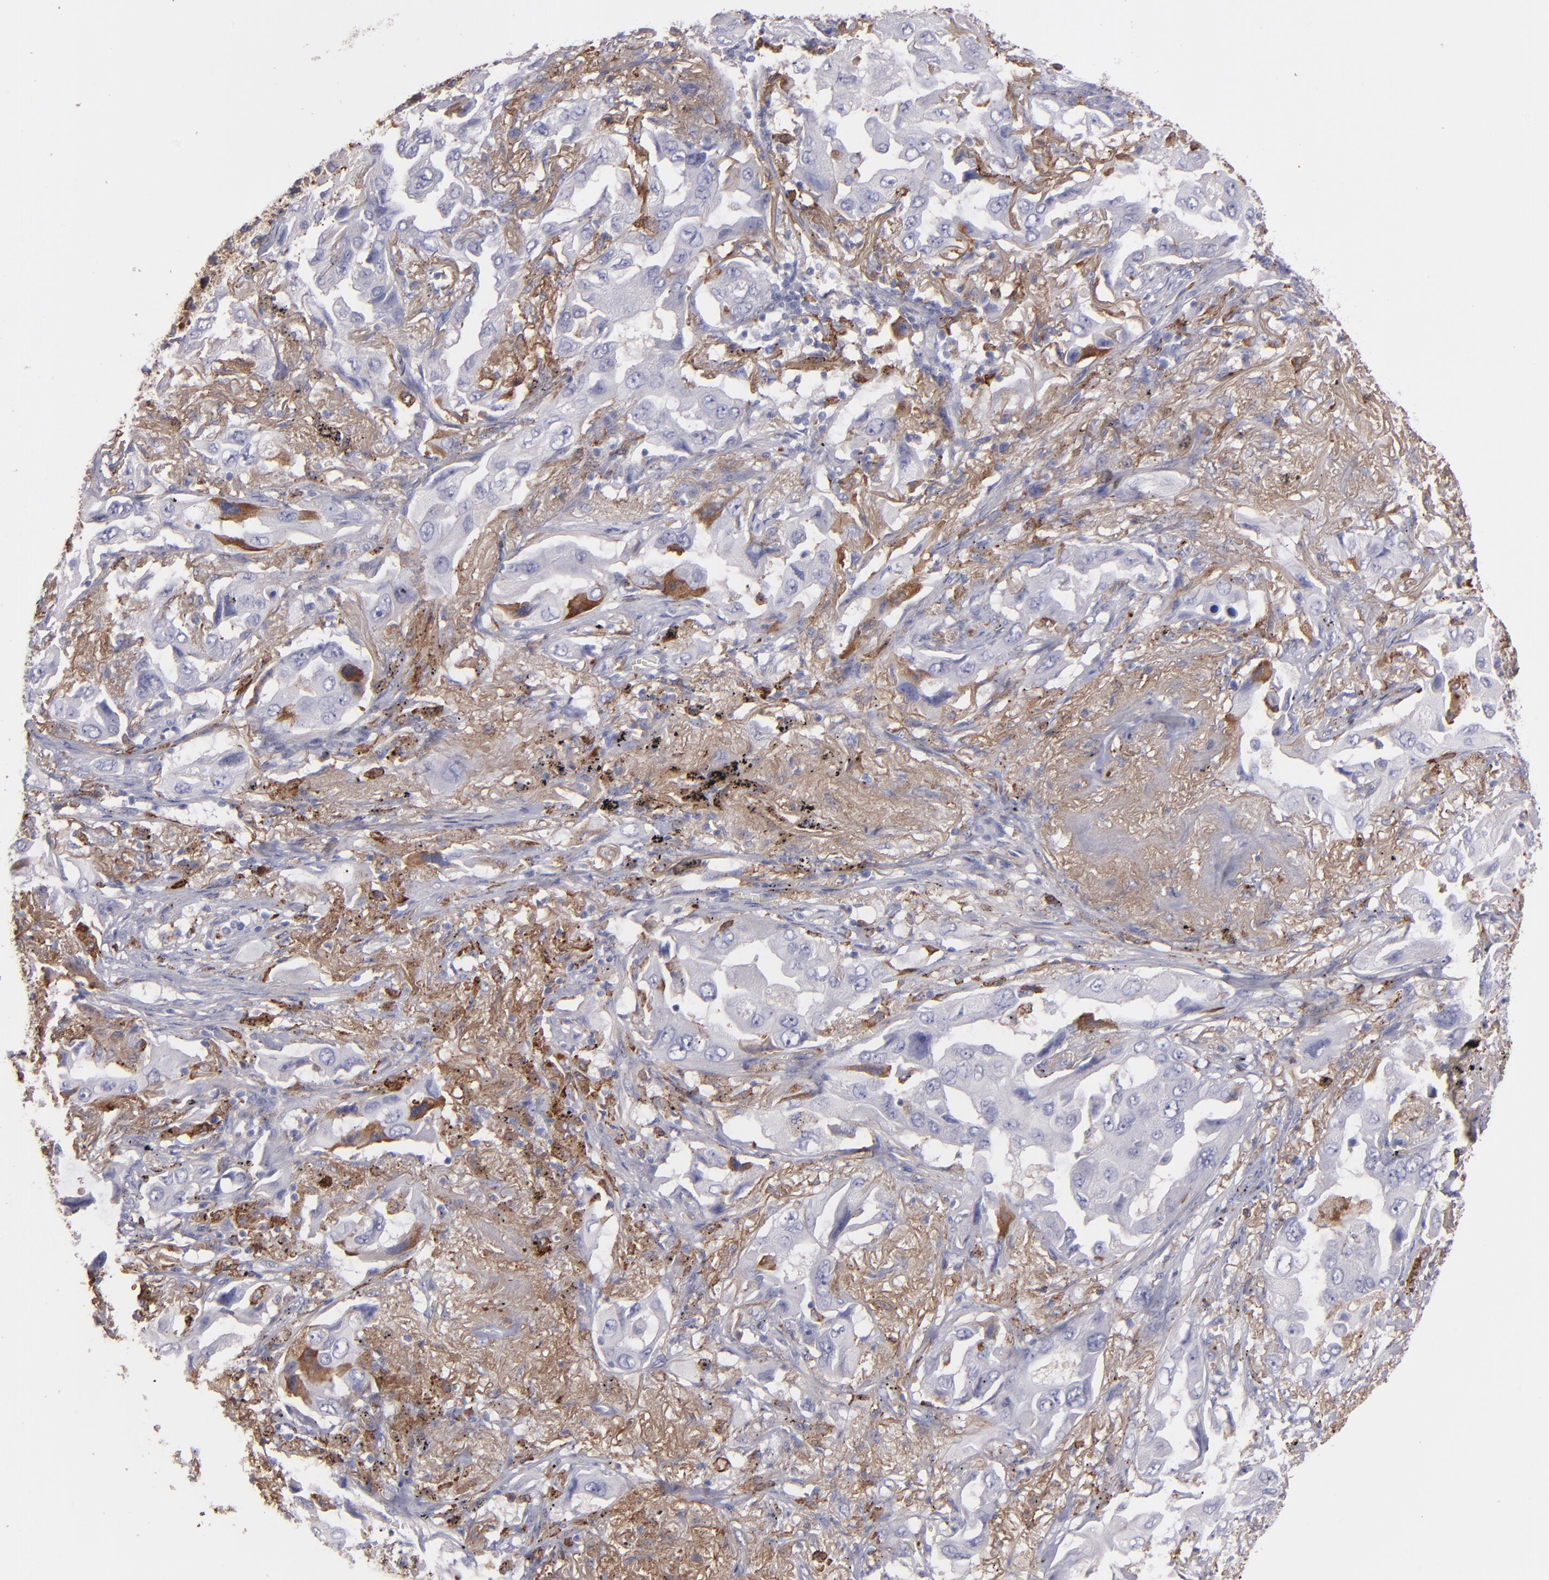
{"staining": {"intensity": "moderate", "quantity": "<25%", "location": "cytoplasmic/membranous"}, "tissue": "lung cancer", "cell_type": "Tumor cells", "image_type": "cancer", "snomed": [{"axis": "morphology", "description": "Adenocarcinoma, NOS"}, {"axis": "topography", "description": "Lung"}], "caption": "Immunohistochemistry photomicrograph of lung adenocarcinoma stained for a protein (brown), which demonstrates low levels of moderate cytoplasmic/membranous expression in about <25% of tumor cells.", "gene": "C1QA", "patient": {"sex": "female", "age": 65}}